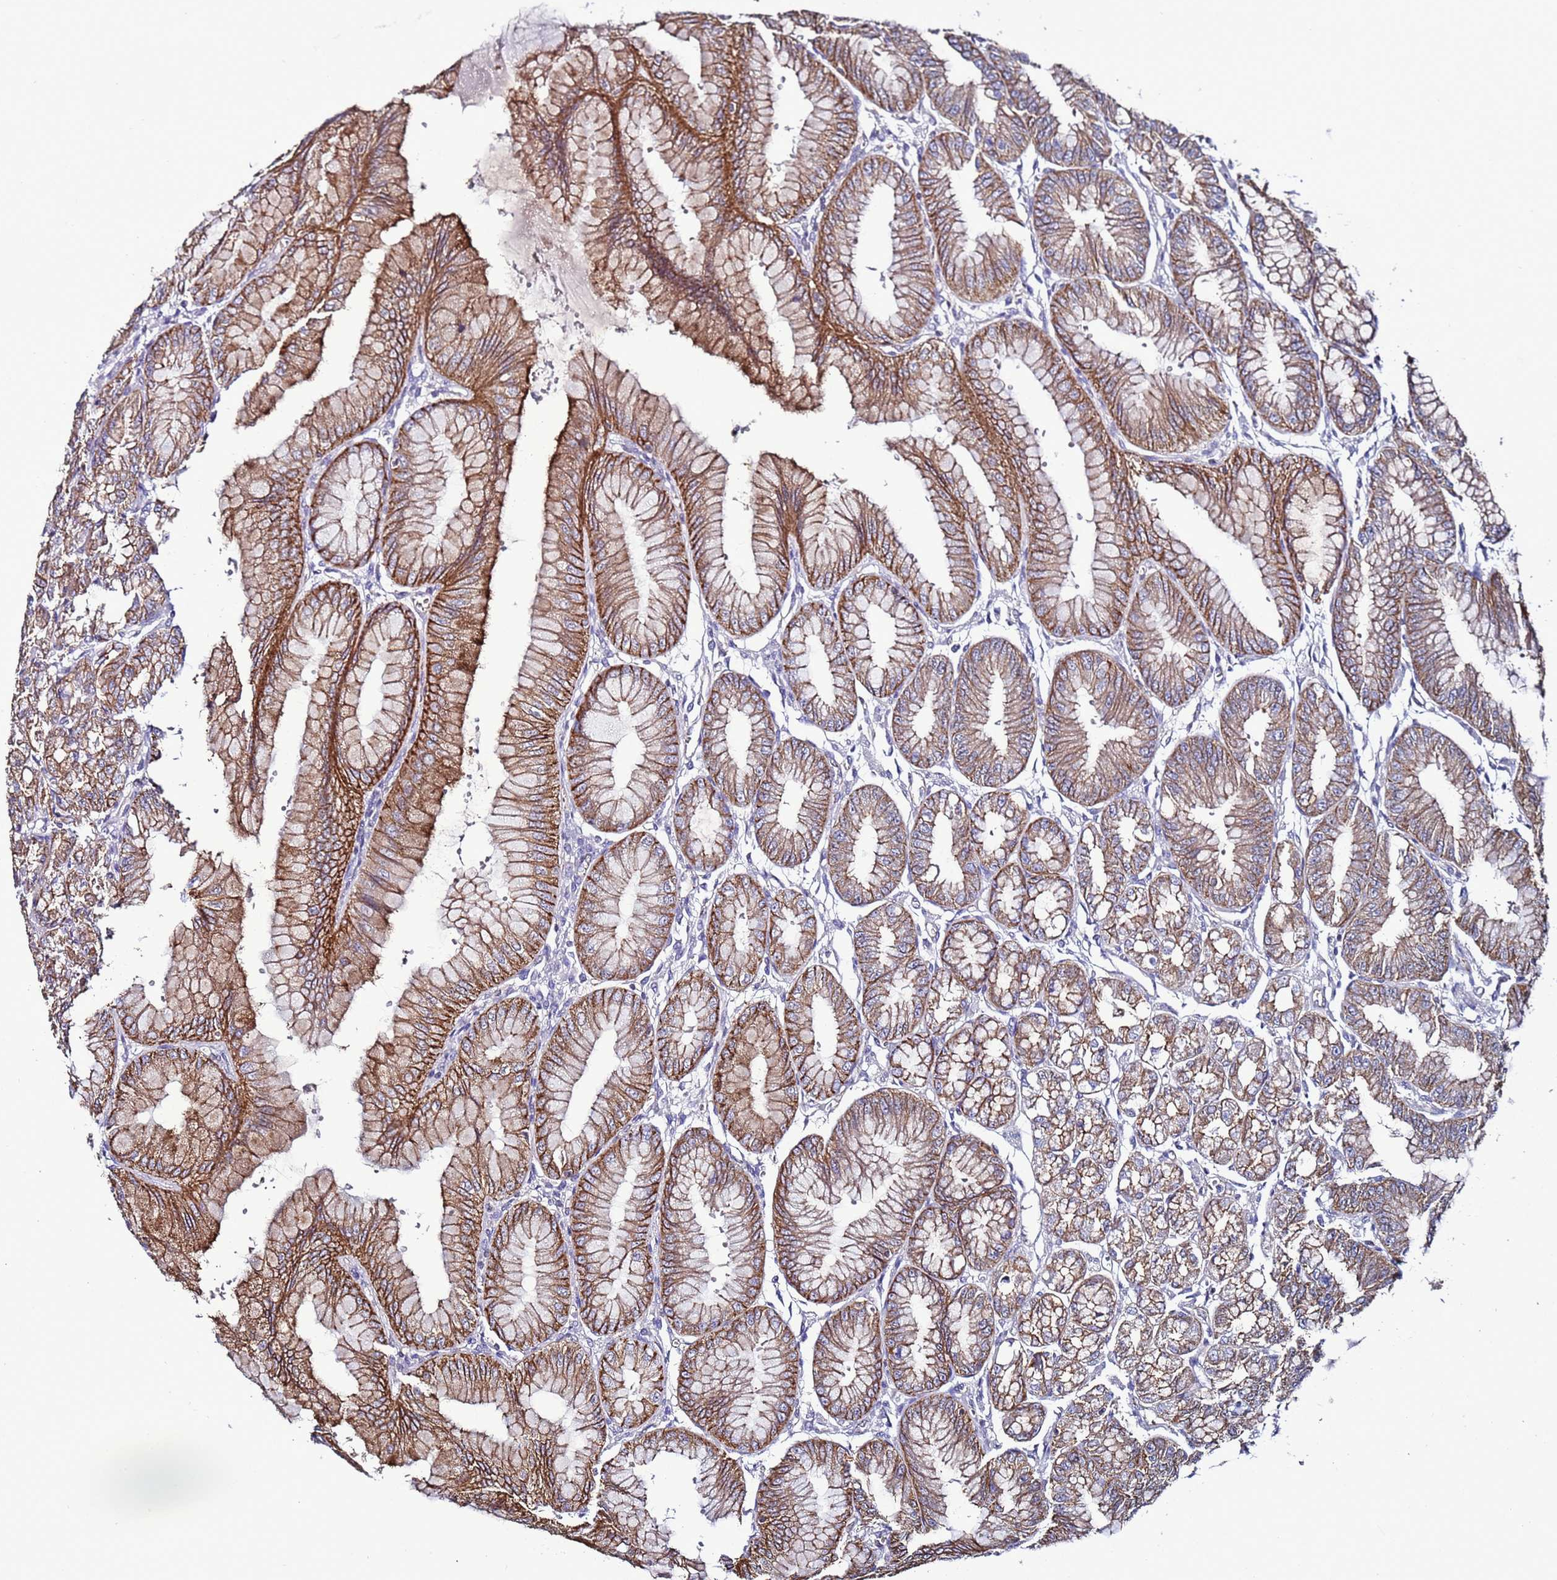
{"staining": {"intensity": "moderate", "quantity": ">75%", "location": "cytoplasmic/membranous"}, "tissue": "stomach", "cell_type": "Glandular cells", "image_type": "normal", "snomed": [{"axis": "morphology", "description": "Normal tissue, NOS"}, {"axis": "topography", "description": "Stomach, lower"}], "caption": "A medium amount of moderate cytoplasmic/membranous expression is identified in about >75% of glandular cells in normal stomach.", "gene": "TENM3", "patient": {"sex": "male", "age": 71}}